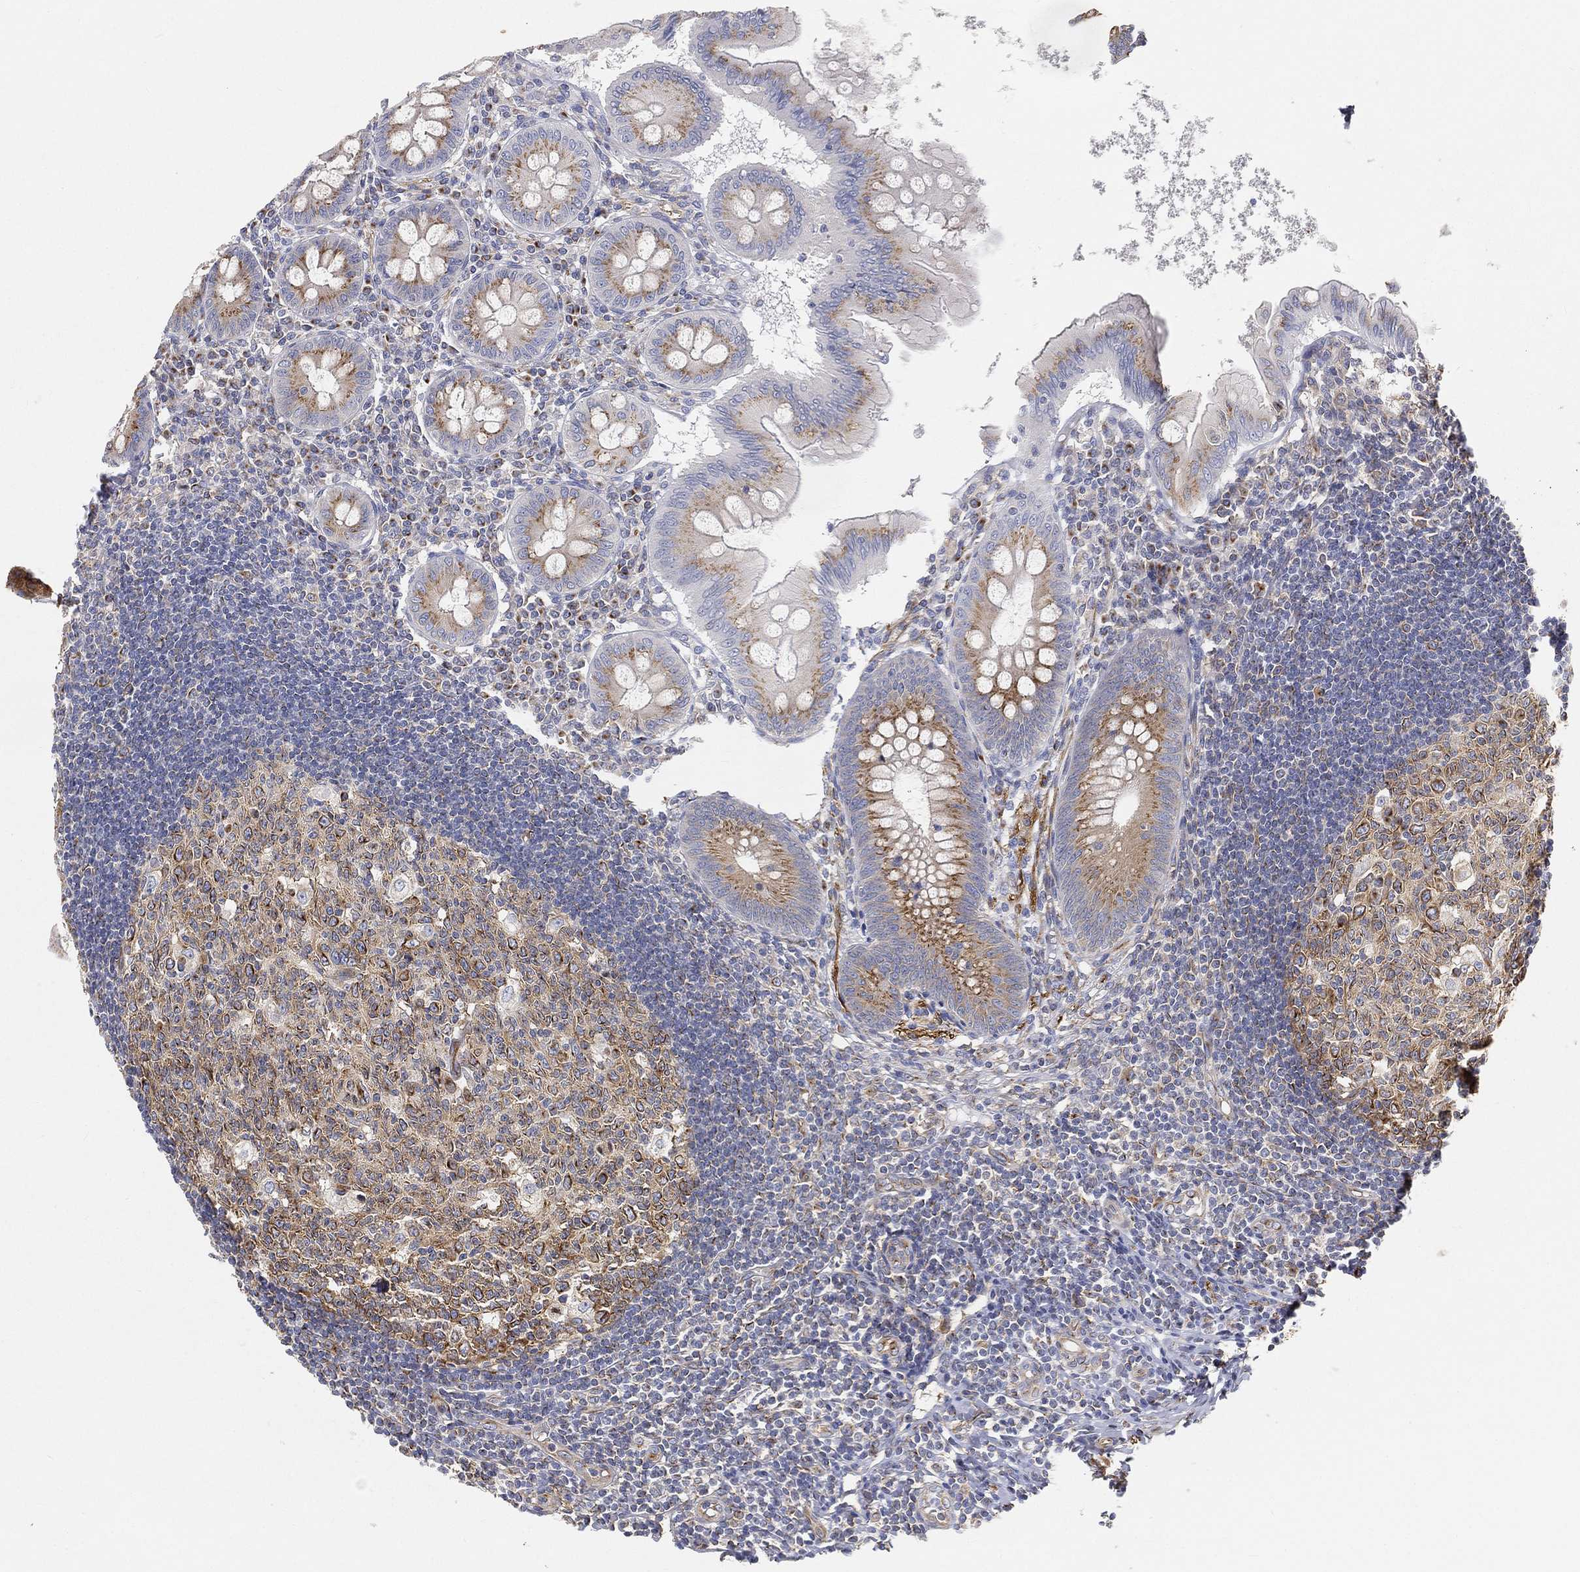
{"staining": {"intensity": "strong", "quantity": "25%-75%", "location": "cytoplasmic/membranous"}, "tissue": "appendix", "cell_type": "Glandular cells", "image_type": "normal", "snomed": [{"axis": "morphology", "description": "Normal tissue, NOS"}, {"axis": "morphology", "description": "Inflammation, NOS"}, {"axis": "topography", "description": "Appendix"}], "caption": "Appendix was stained to show a protein in brown. There is high levels of strong cytoplasmic/membranous staining in approximately 25%-75% of glandular cells. (IHC, brightfield microscopy, high magnification).", "gene": "TMEM25", "patient": {"sex": "male", "age": 16}}